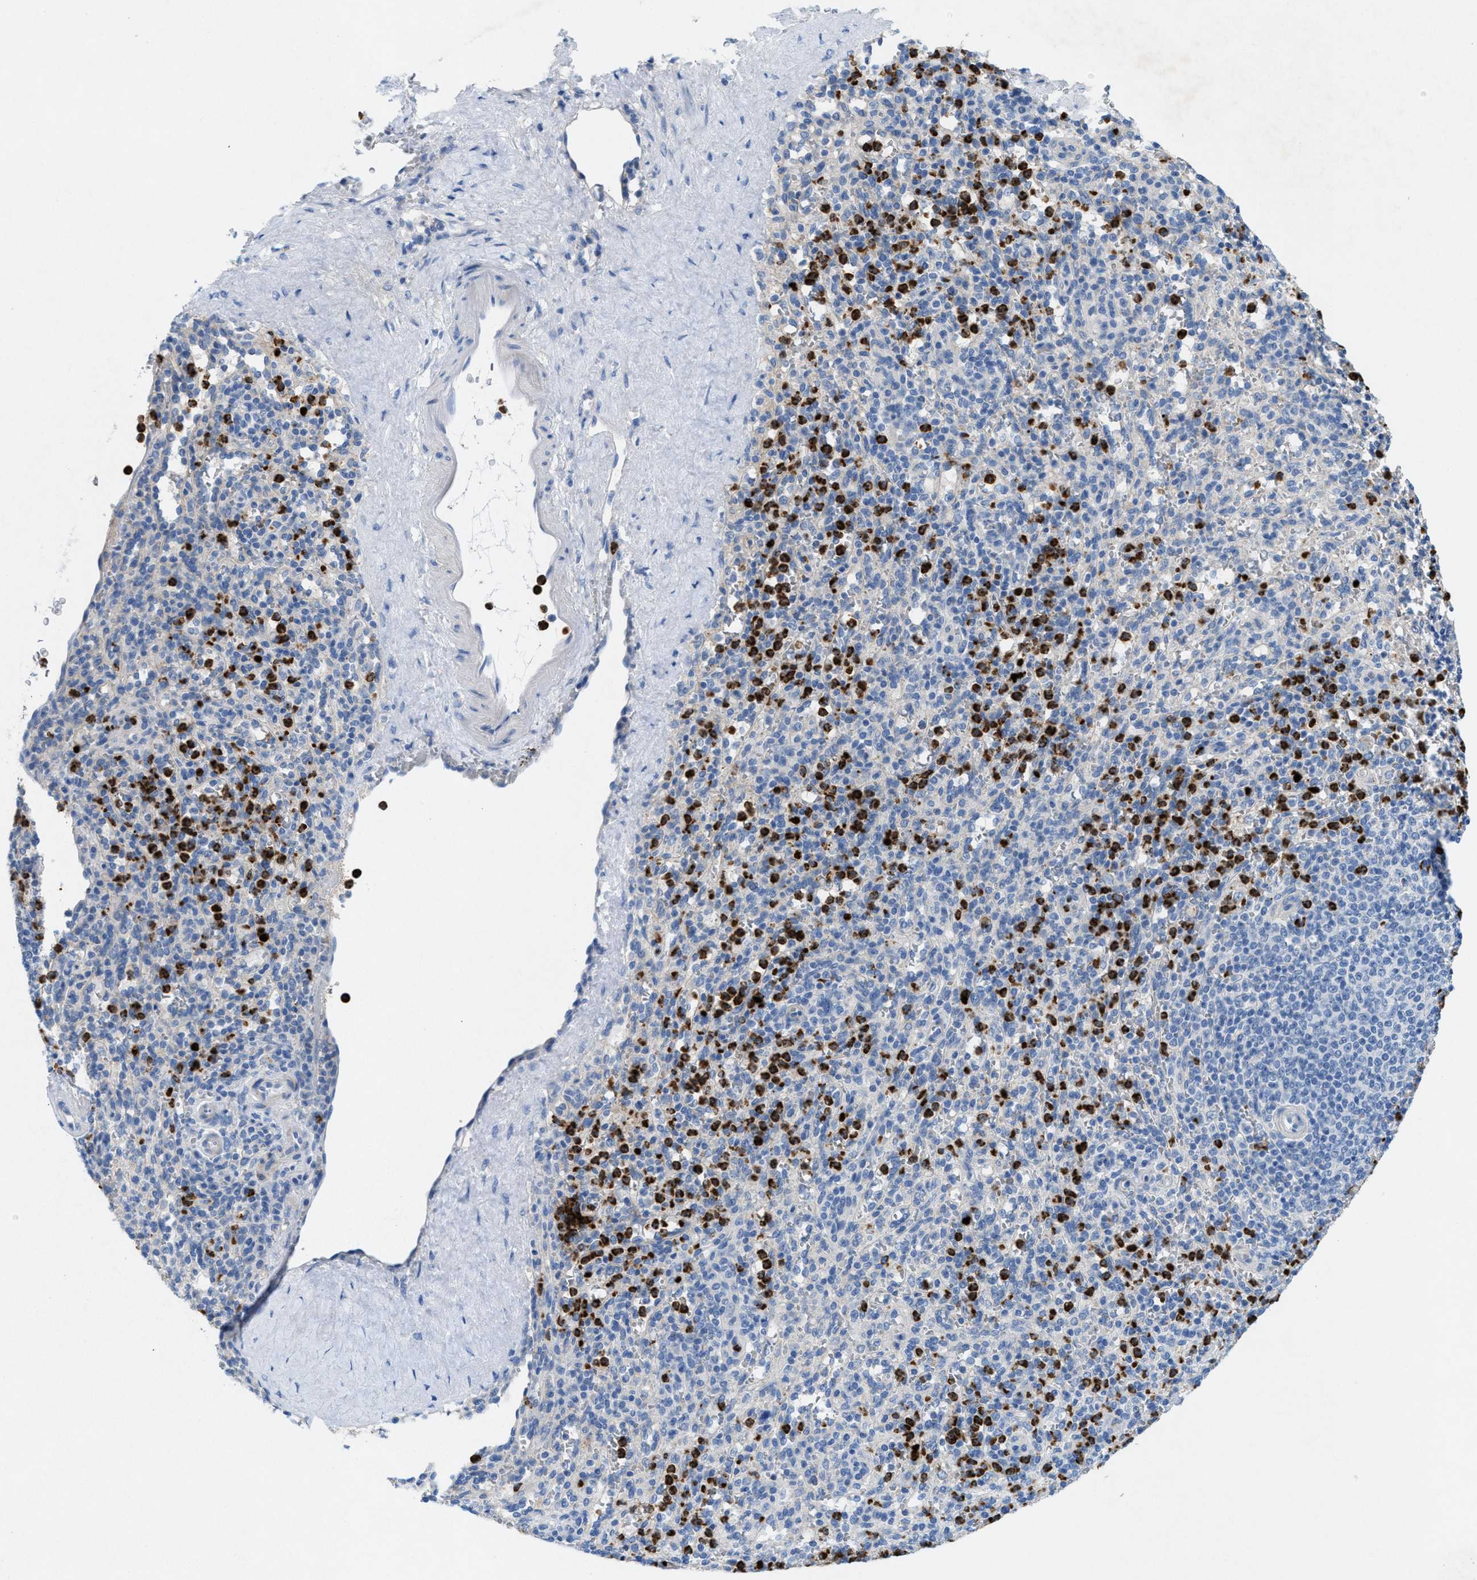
{"staining": {"intensity": "strong", "quantity": "<25%", "location": "cytoplasmic/membranous"}, "tissue": "spleen", "cell_type": "Cells in red pulp", "image_type": "normal", "snomed": [{"axis": "morphology", "description": "Normal tissue, NOS"}, {"axis": "topography", "description": "Spleen"}], "caption": "Immunohistochemistry (IHC) of benign human spleen displays medium levels of strong cytoplasmic/membranous expression in approximately <25% of cells in red pulp.", "gene": "CKLF", "patient": {"sex": "male", "age": 36}}